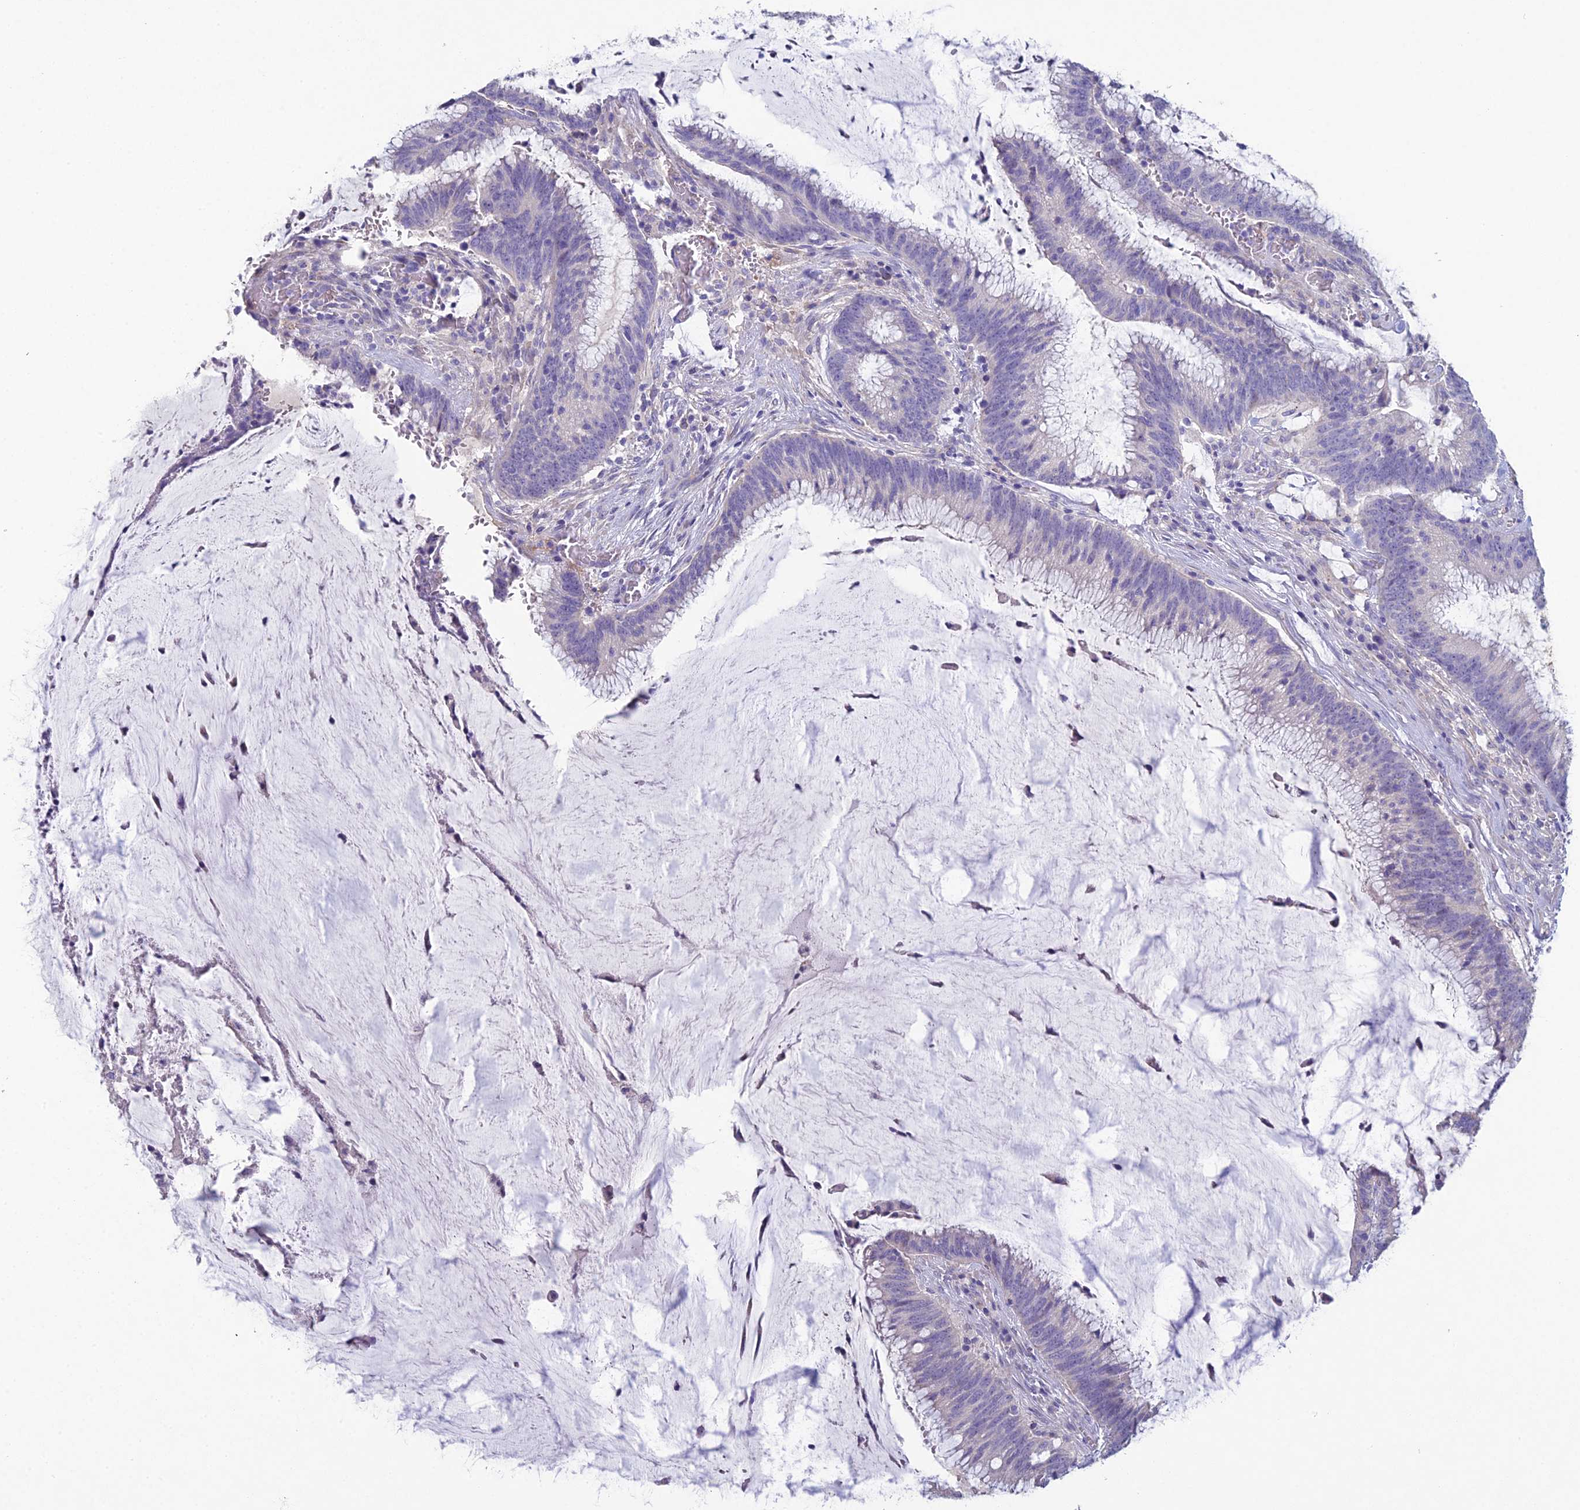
{"staining": {"intensity": "negative", "quantity": "none", "location": "none"}, "tissue": "colorectal cancer", "cell_type": "Tumor cells", "image_type": "cancer", "snomed": [{"axis": "morphology", "description": "Adenocarcinoma, NOS"}, {"axis": "topography", "description": "Rectum"}], "caption": "High magnification brightfield microscopy of adenocarcinoma (colorectal) stained with DAB (3,3'-diaminobenzidine) (brown) and counterstained with hematoxylin (blue): tumor cells show no significant staining. Brightfield microscopy of IHC stained with DAB (brown) and hematoxylin (blue), captured at high magnification.", "gene": "NCAM1", "patient": {"sex": "female", "age": 77}}